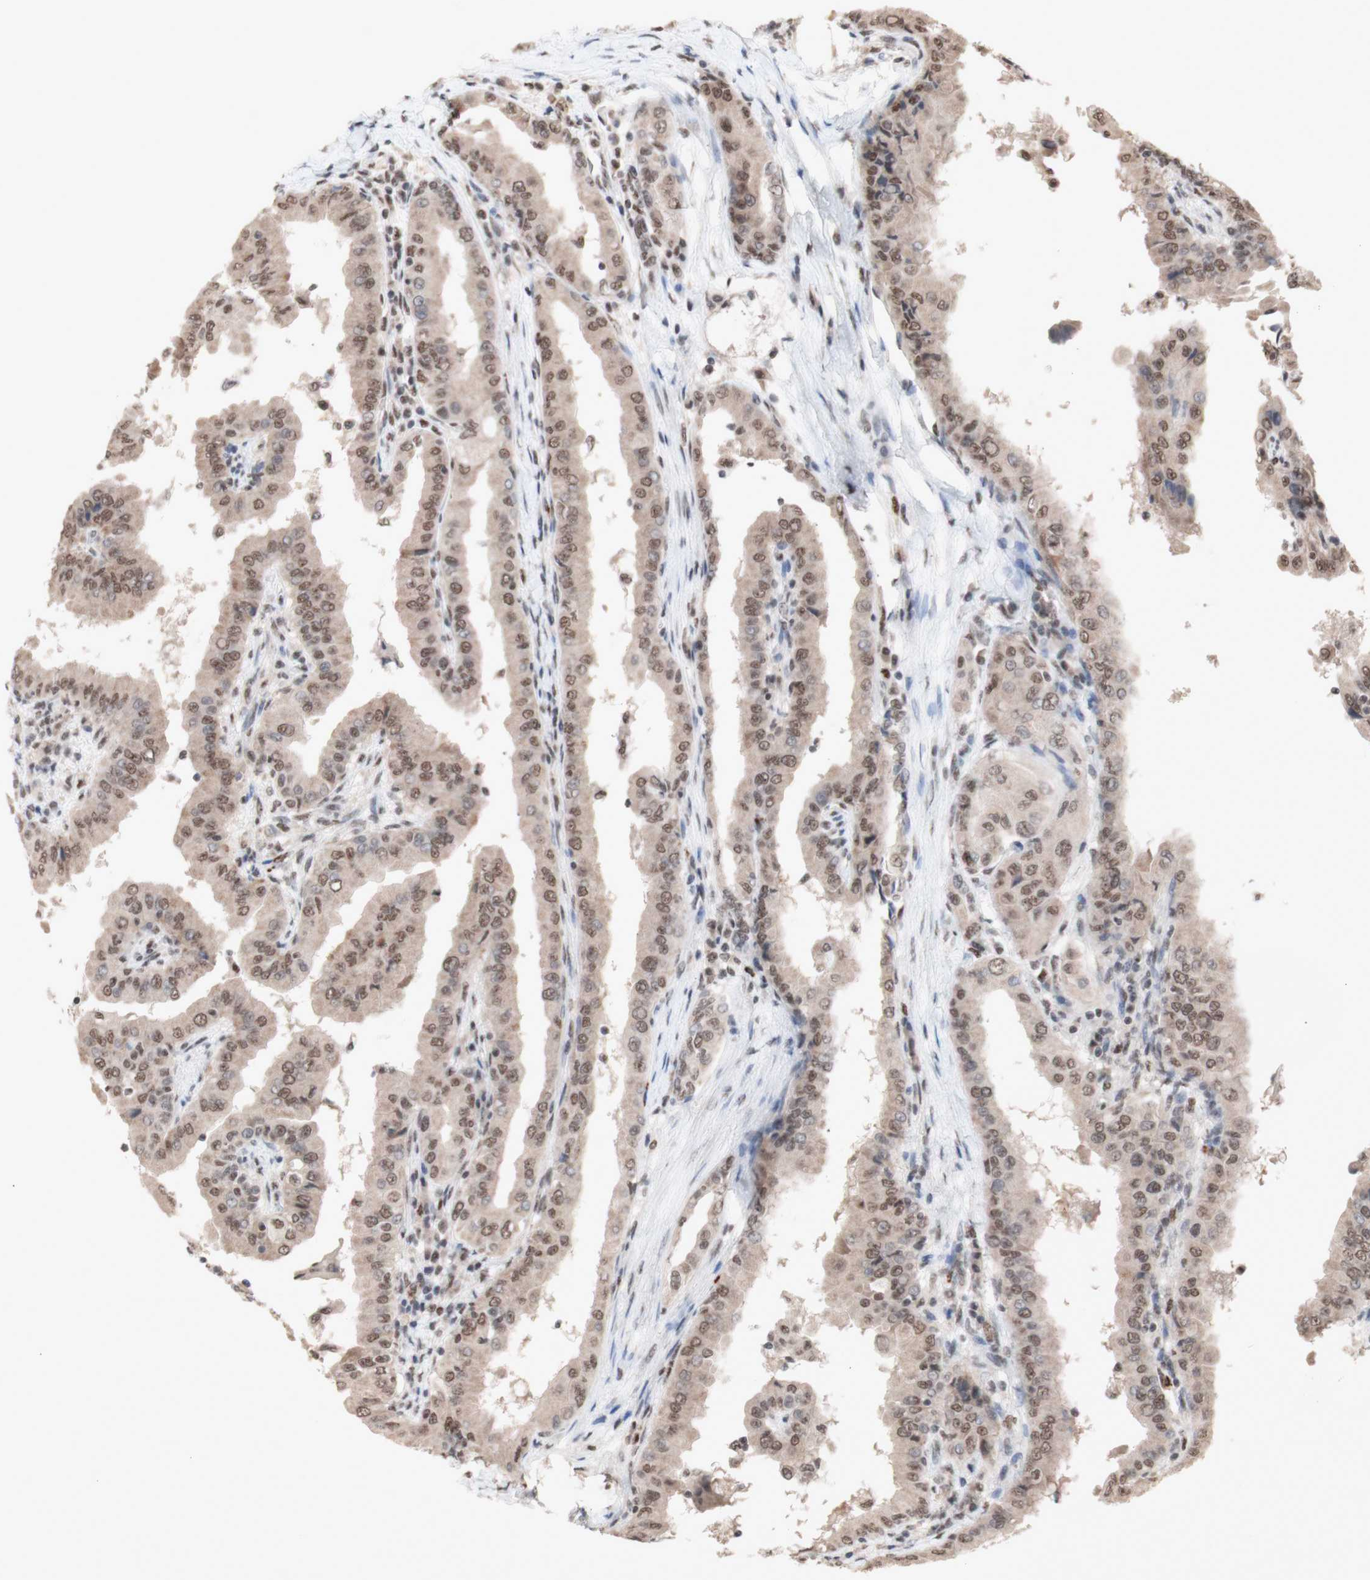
{"staining": {"intensity": "weak", "quantity": ">75%", "location": "nuclear"}, "tissue": "thyroid cancer", "cell_type": "Tumor cells", "image_type": "cancer", "snomed": [{"axis": "morphology", "description": "Papillary adenocarcinoma, NOS"}, {"axis": "topography", "description": "Thyroid gland"}], "caption": "This micrograph exhibits immunohistochemistry (IHC) staining of human thyroid cancer, with low weak nuclear positivity in about >75% of tumor cells.", "gene": "SFPQ", "patient": {"sex": "male", "age": 33}}